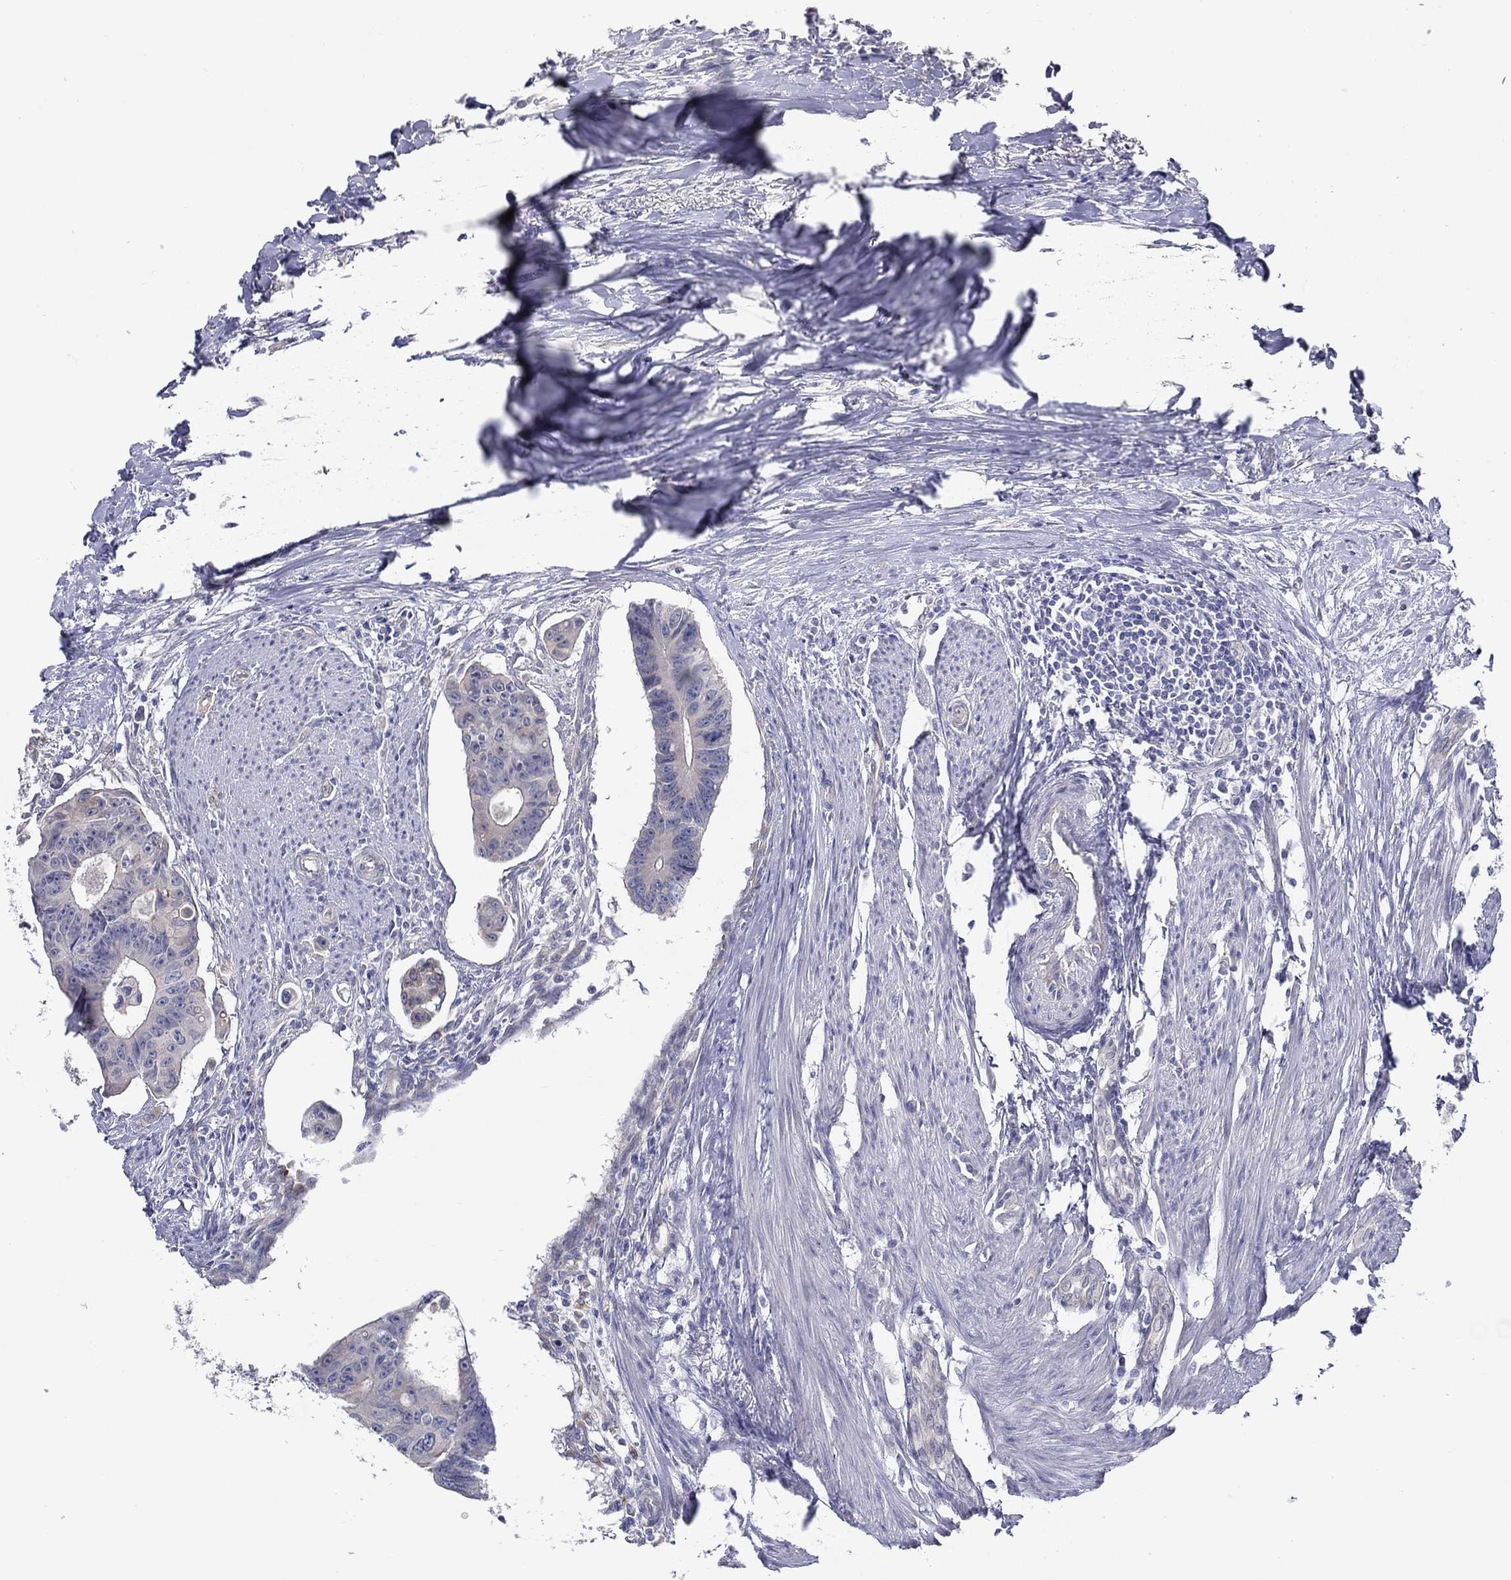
{"staining": {"intensity": "negative", "quantity": "none", "location": "none"}, "tissue": "colorectal cancer", "cell_type": "Tumor cells", "image_type": "cancer", "snomed": [{"axis": "morphology", "description": "Adenocarcinoma, NOS"}, {"axis": "topography", "description": "Colon"}], "caption": "Tumor cells show no significant staining in colorectal adenocarcinoma.", "gene": "ERMP1", "patient": {"sex": "male", "age": 70}}